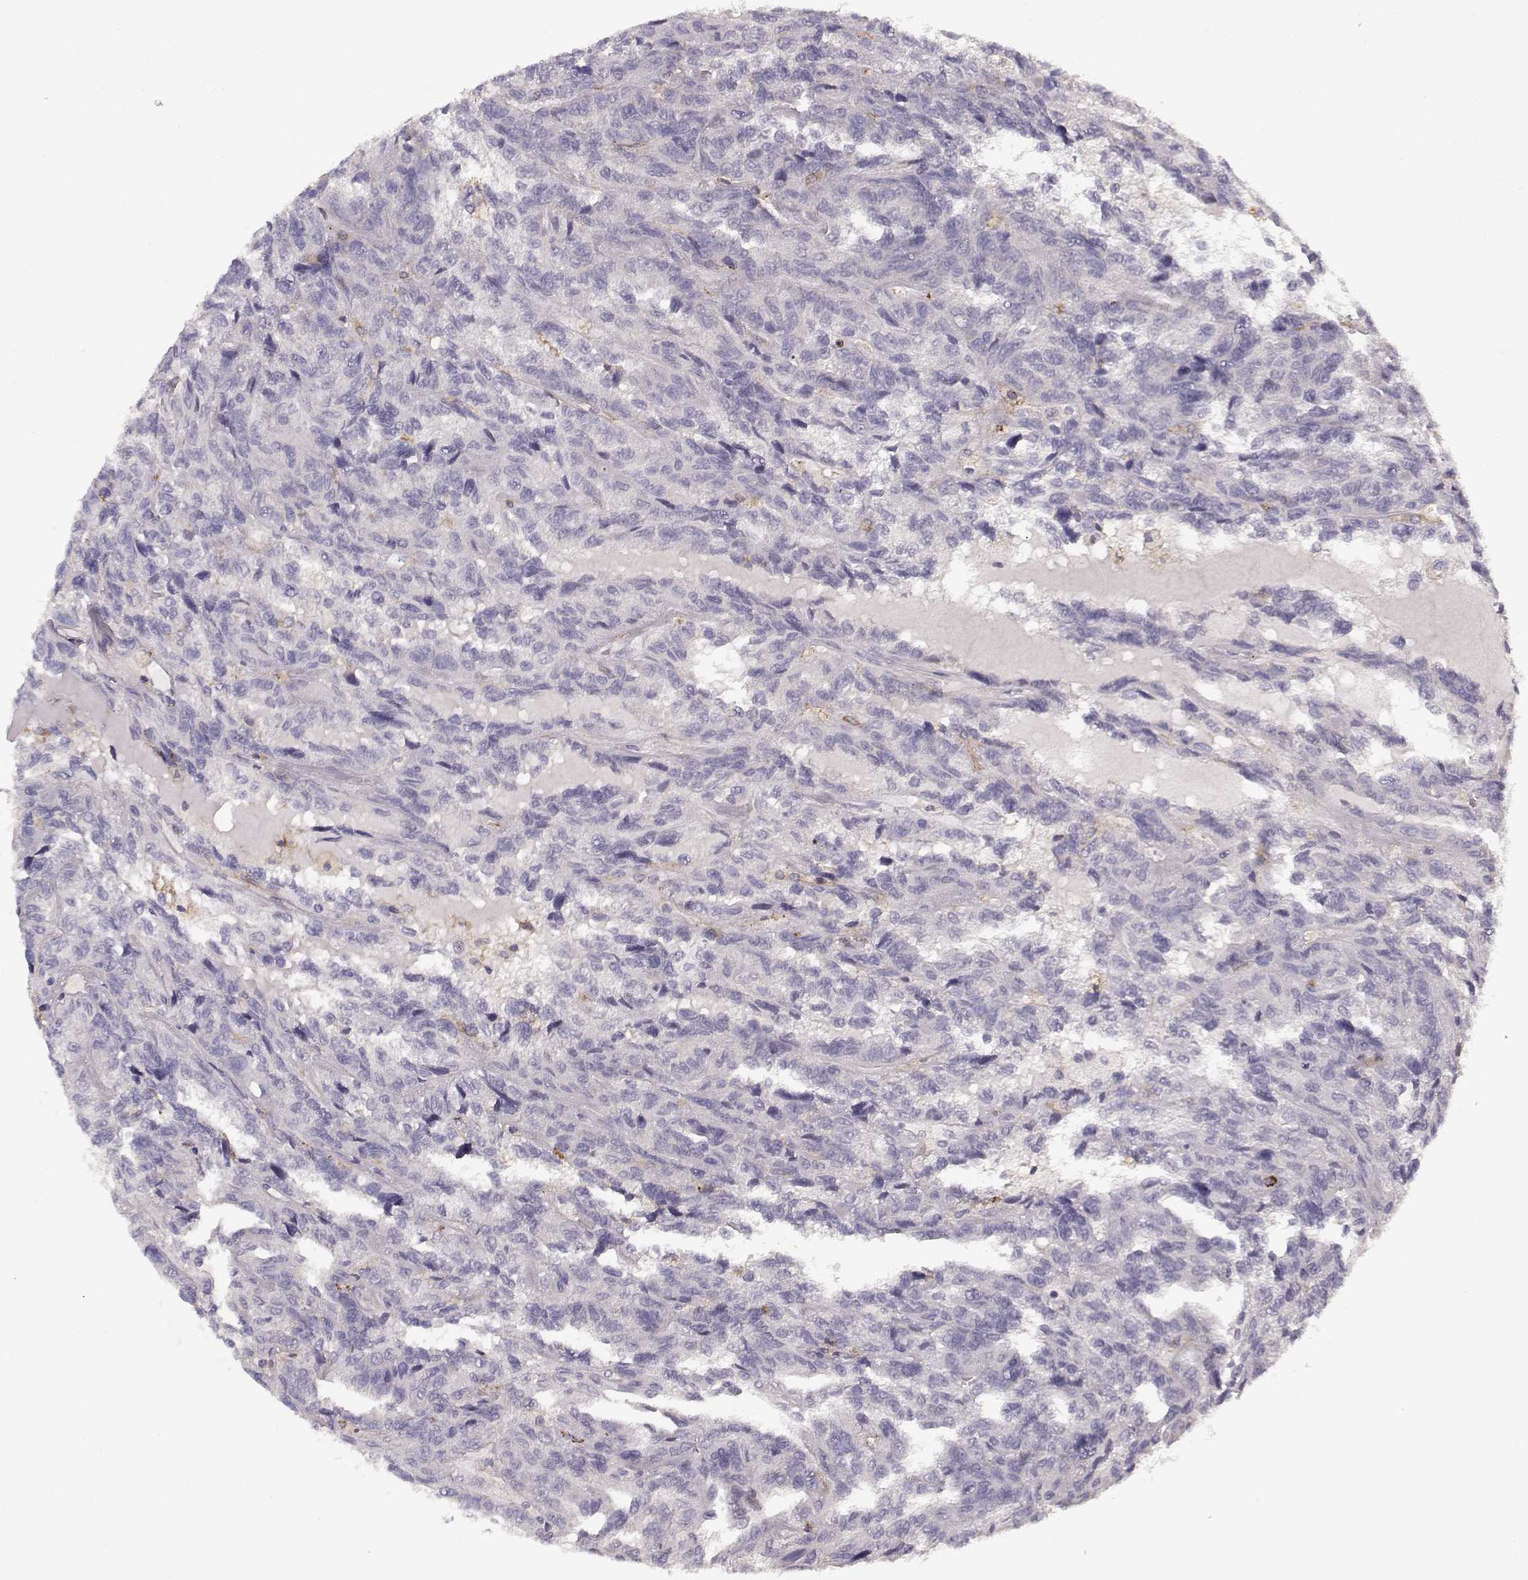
{"staining": {"intensity": "negative", "quantity": "none", "location": "none"}, "tissue": "renal cancer", "cell_type": "Tumor cells", "image_type": "cancer", "snomed": [{"axis": "morphology", "description": "Adenocarcinoma, NOS"}, {"axis": "topography", "description": "Kidney"}], "caption": "An immunohistochemistry micrograph of renal cancer is shown. There is no staining in tumor cells of renal cancer. Nuclei are stained in blue.", "gene": "CCNF", "patient": {"sex": "male", "age": 79}}